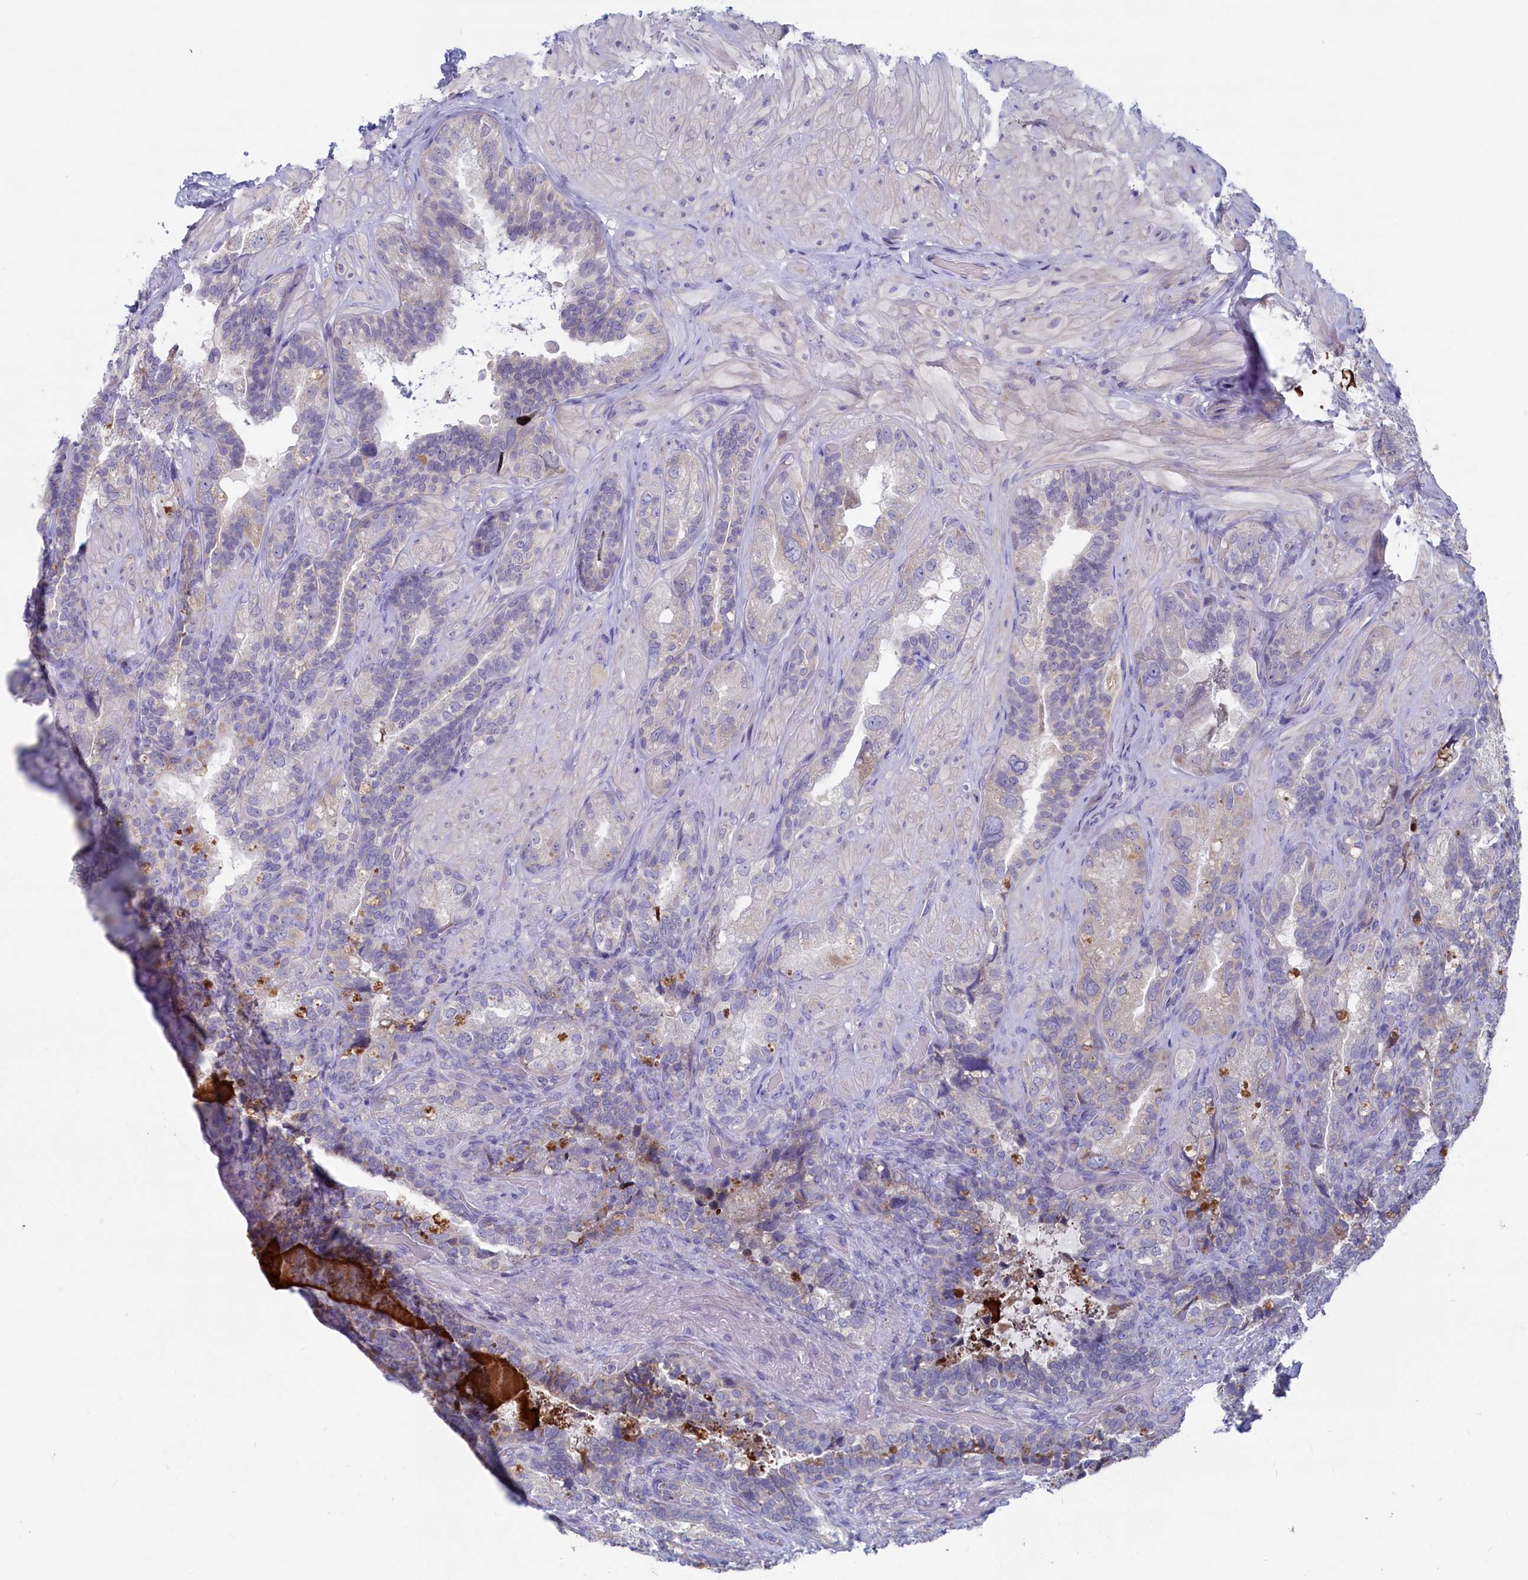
{"staining": {"intensity": "negative", "quantity": "none", "location": "none"}, "tissue": "seminal vesicle", "cell_type": "Glandular cells", "image_type": "normal", "snomed": [{"axis": "morphology", "description": "Normal tissue, NOS"}, {"axis": "topography", "description": "Prostate and seminal vesicle, NOS"}, {"axis": "topography", "description": "Prostate"}, {"axis": "topography", "description": "Seminal veicle"}], "caption": "High power microscopy histopathology image of an immunohistochemistry (IHC) image of unremarkable seminal vesicle, revealing no significant staining in glandular cells.", "gene": "WDR76", "patient": {"sex": "male", "age": 67}}